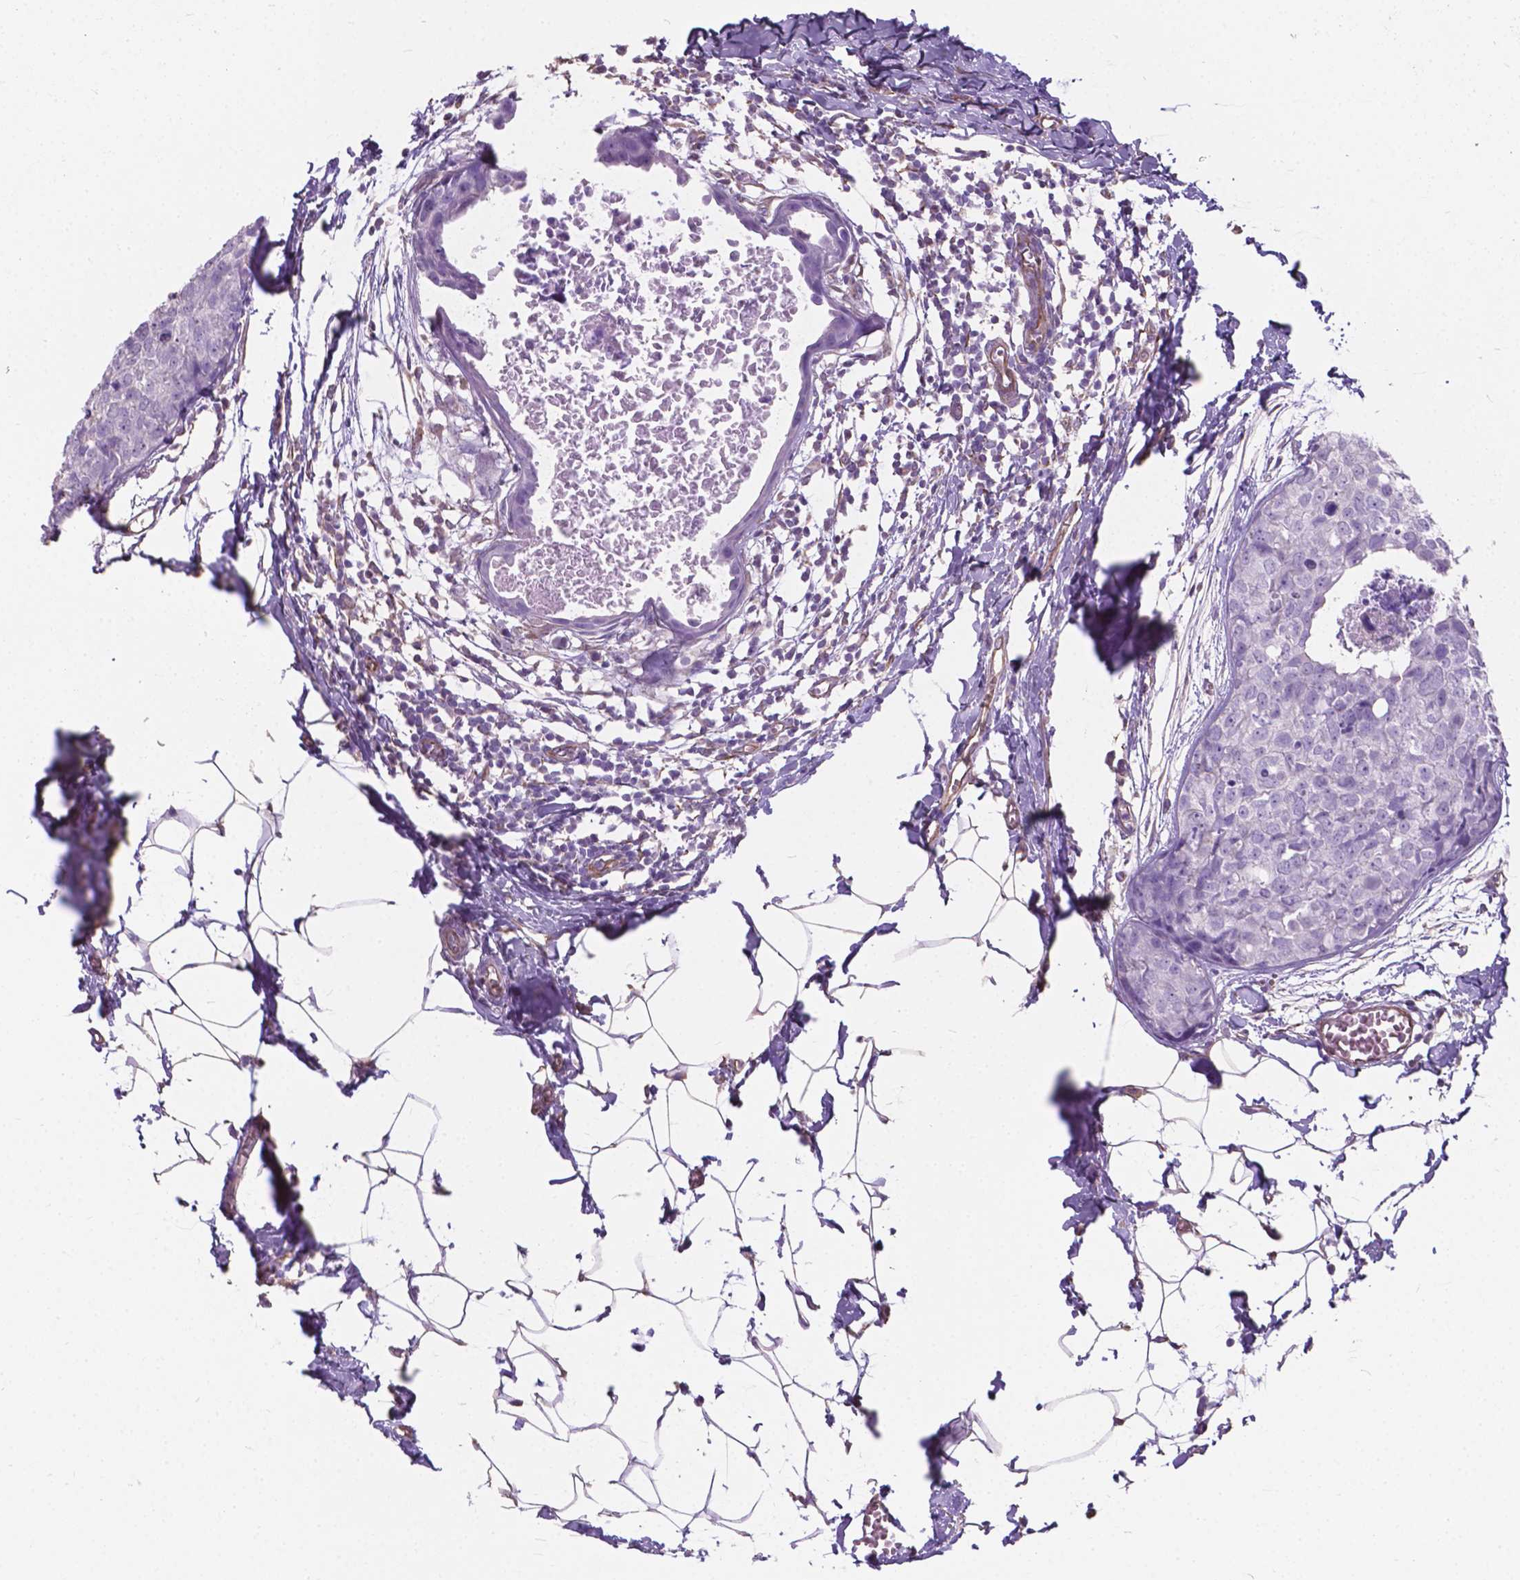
{"staining": {"intensity": "negative", "quantity": "none", "location": "none"}, "tissue": "breast cancer", "cell_type": "Tumor cells", "image_type": "cancer", "snomed": [{"axis": "morphology", "description": "Duct carcinoma"}, {"axis": "topography", "description": "Breast"}], "caption": "Immunohistochemical staining of human invasive ductal carcinoma (breast) displays no significant expression in tumor cells.", "gene": "AMOT", "patient": {"sex": "female", "age": 38}}